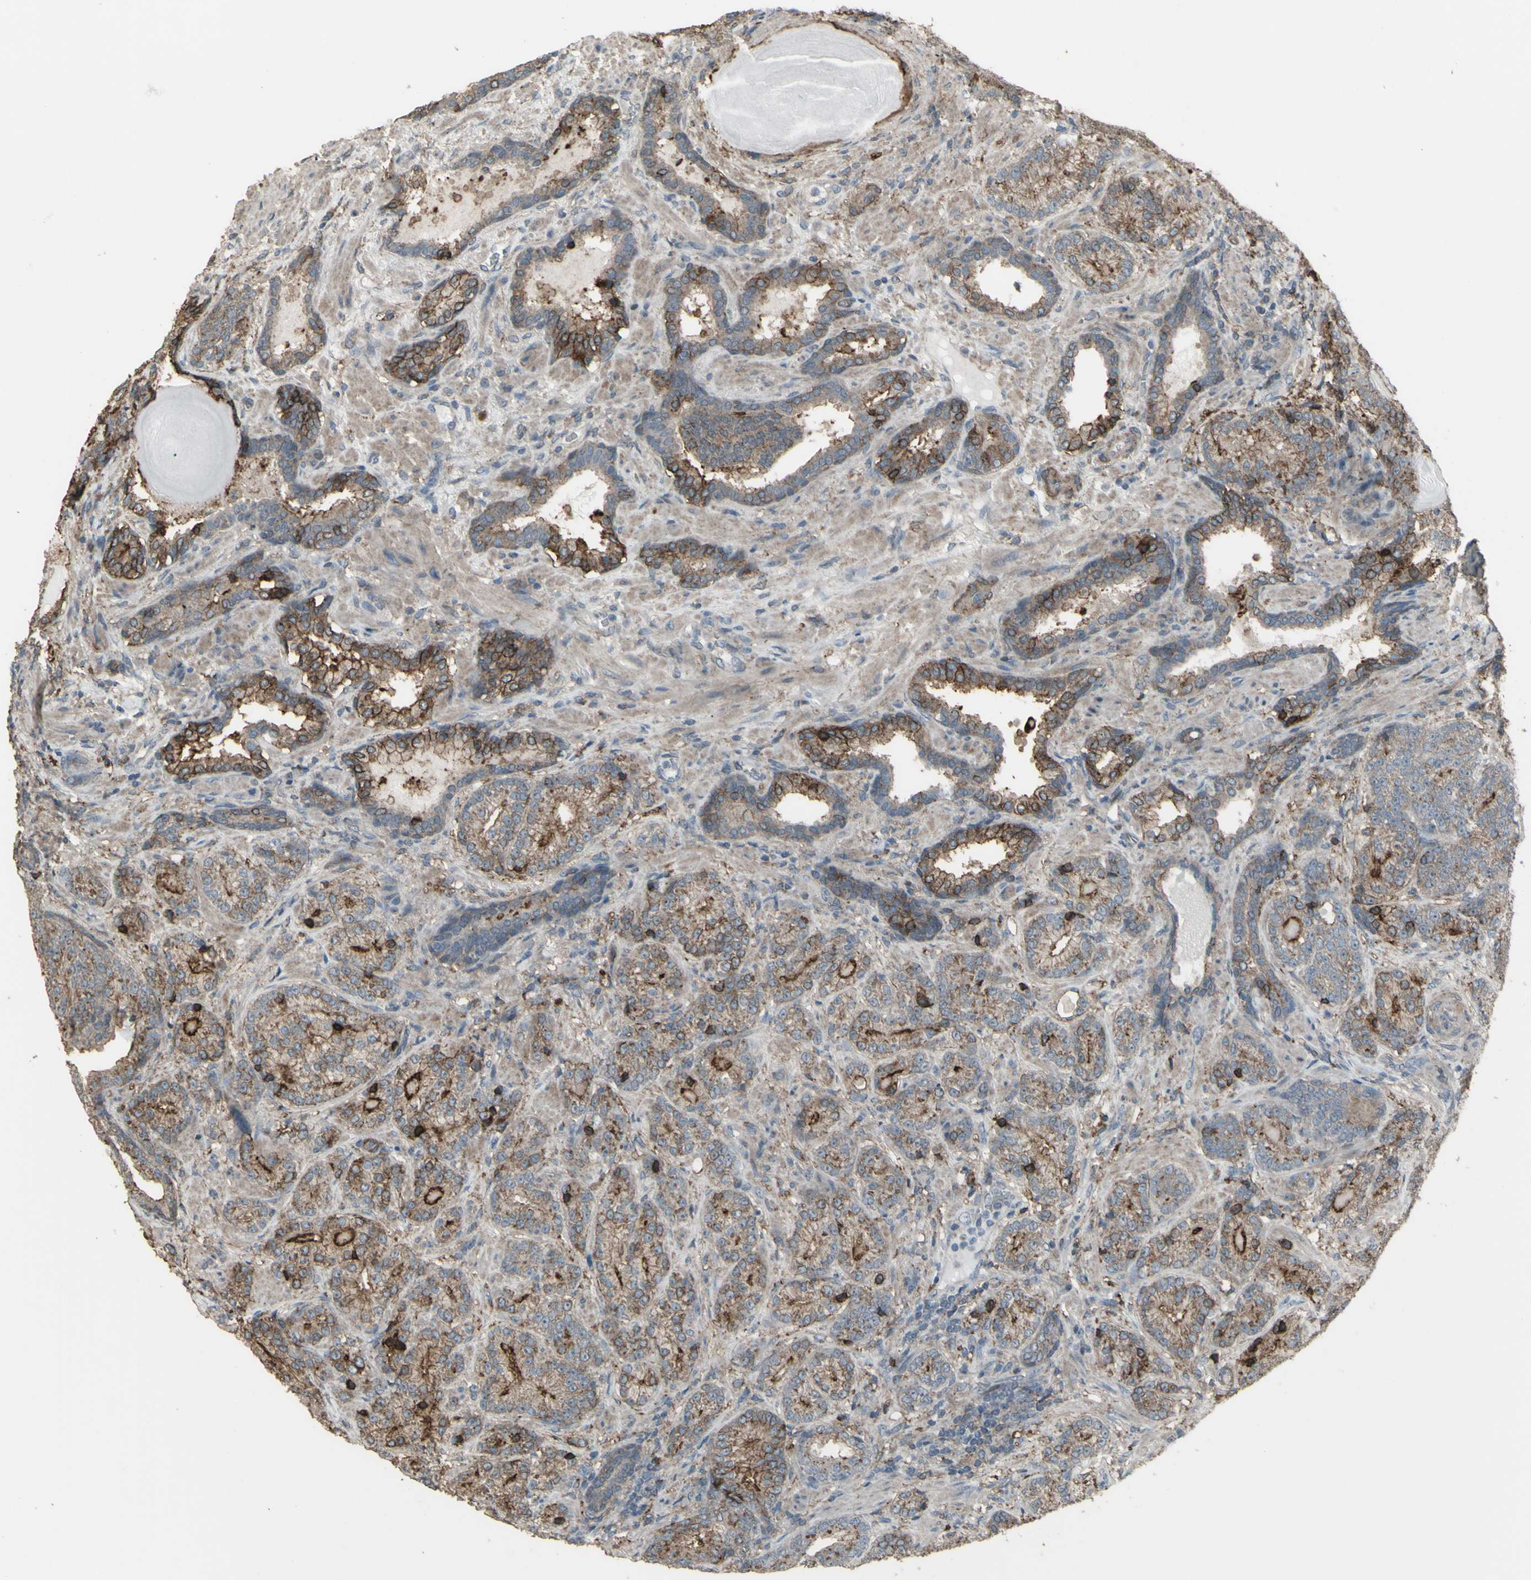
{"staining": {"intensity": "moderate", "quantity": "25%-75%", "location": "cytoplasmic/membranous"}, "tissue": "prostate cancer", "cell_type": "Tumor cells", "image_type": "cancer", "snomed": [{"axis": "morphology", "description": "Adenocarcinoma, High grade"}, {"axis": "topography", "description": "Prostate"}], "caption": "High-magnification brightfield microscopy of prostate adenocarcinoma (high-grade) stained with DAB (brown) and counterstained with hematoxylin (blue). tumor cells exhibit moderate cytoplasmic/membranous staining is seen in approximately25%-75% of cells.", "gene": "SMO", "patient": {"sex": "male", "age": 61}}